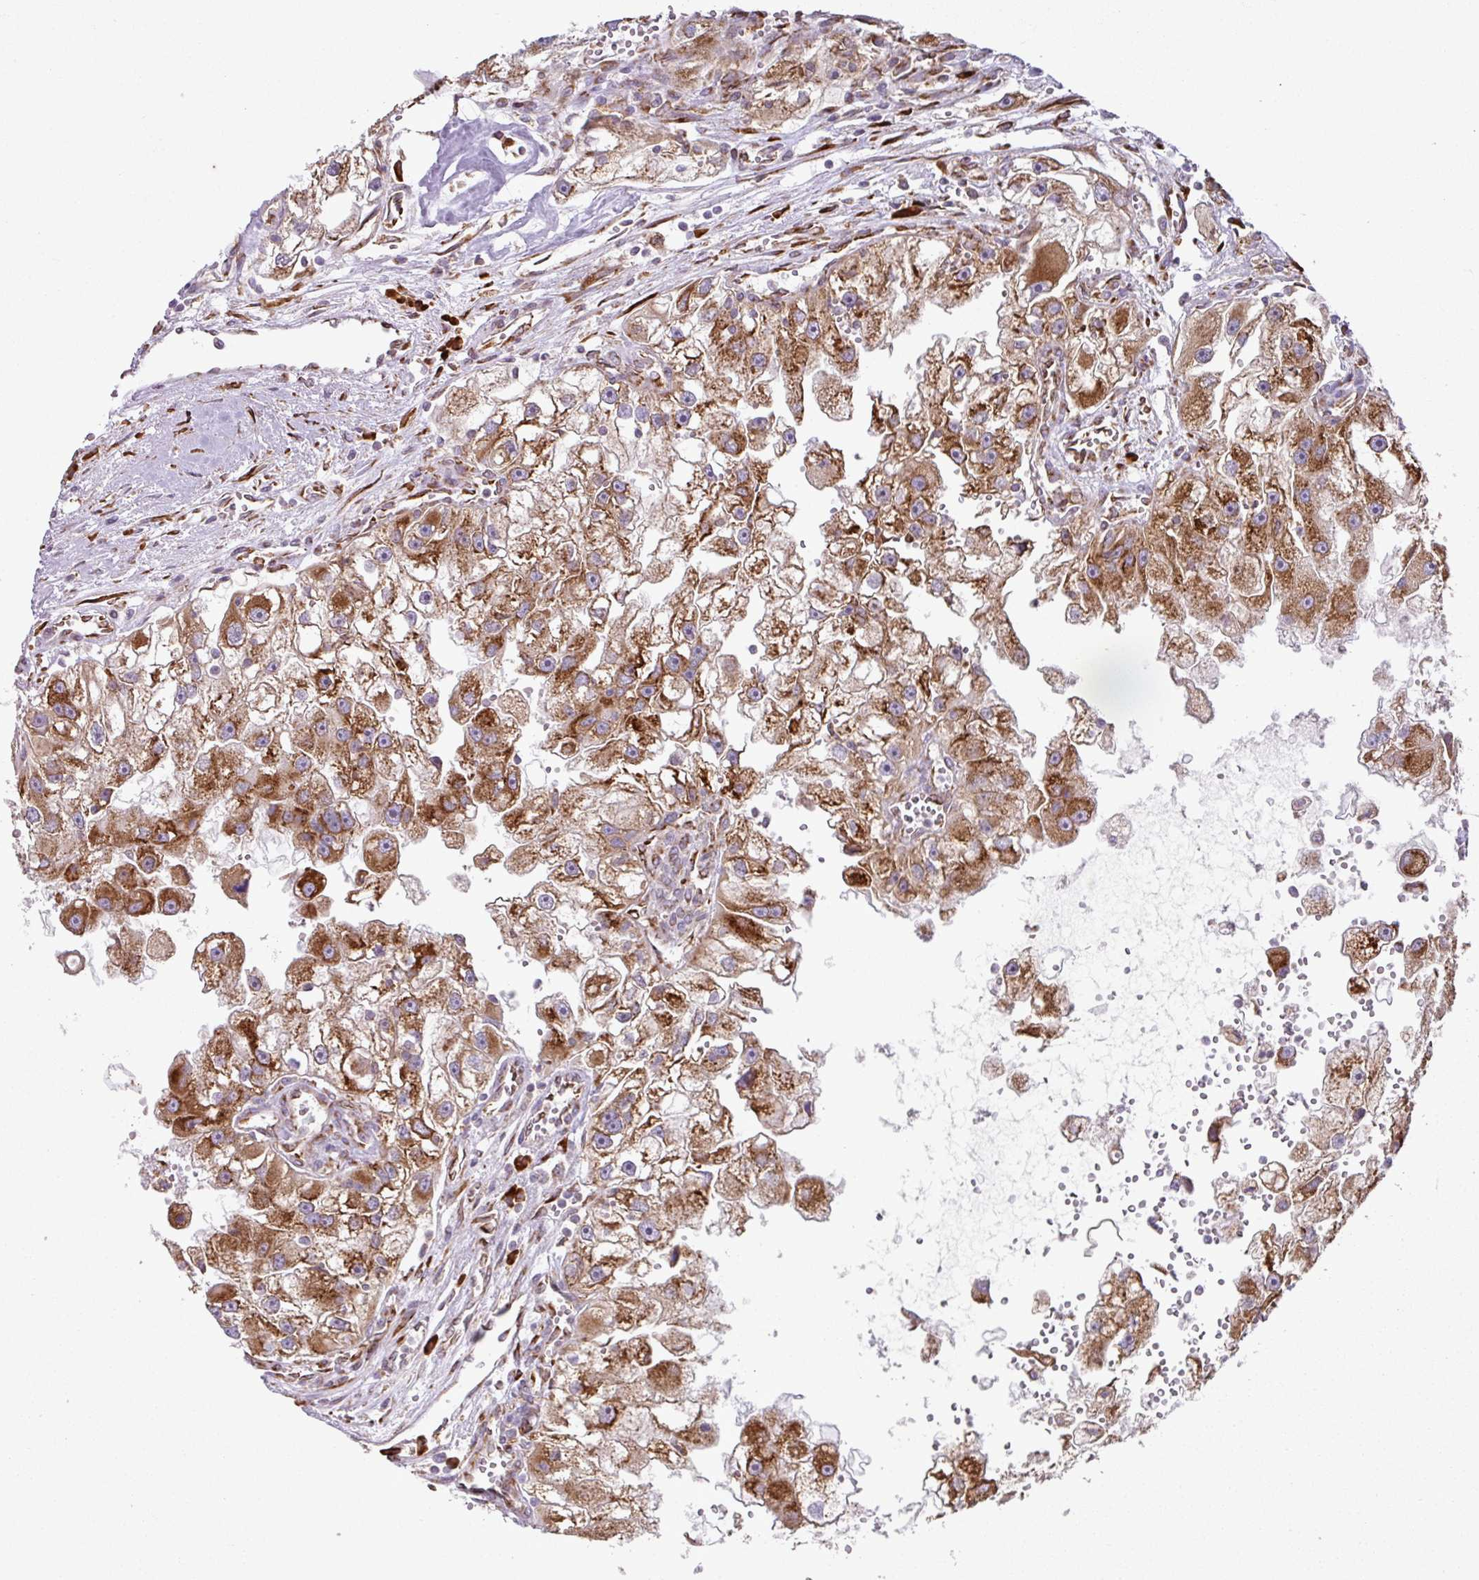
{"staining": {"intensity": "strong", "quantity": ">75%", "location": "cytoplasmic/membranous"}, "tissue": "renal cancer", "cell_type": "Tumor cells", "image_type": "cancer", "snomed": [{"axis": "morphology", "description": "Adenocarcinoma, NOS"}, {"axis": "topography", "description": "Kidney"}], "caption": "Renal adenocarcinoma was stained to show a protein in brown. There is high levels of strong cytoplasmic/membranous staining in approximately >75% of tumor cells.", "gene": "SLC39A7", "patient": {"sex": "male", "age": 63}}